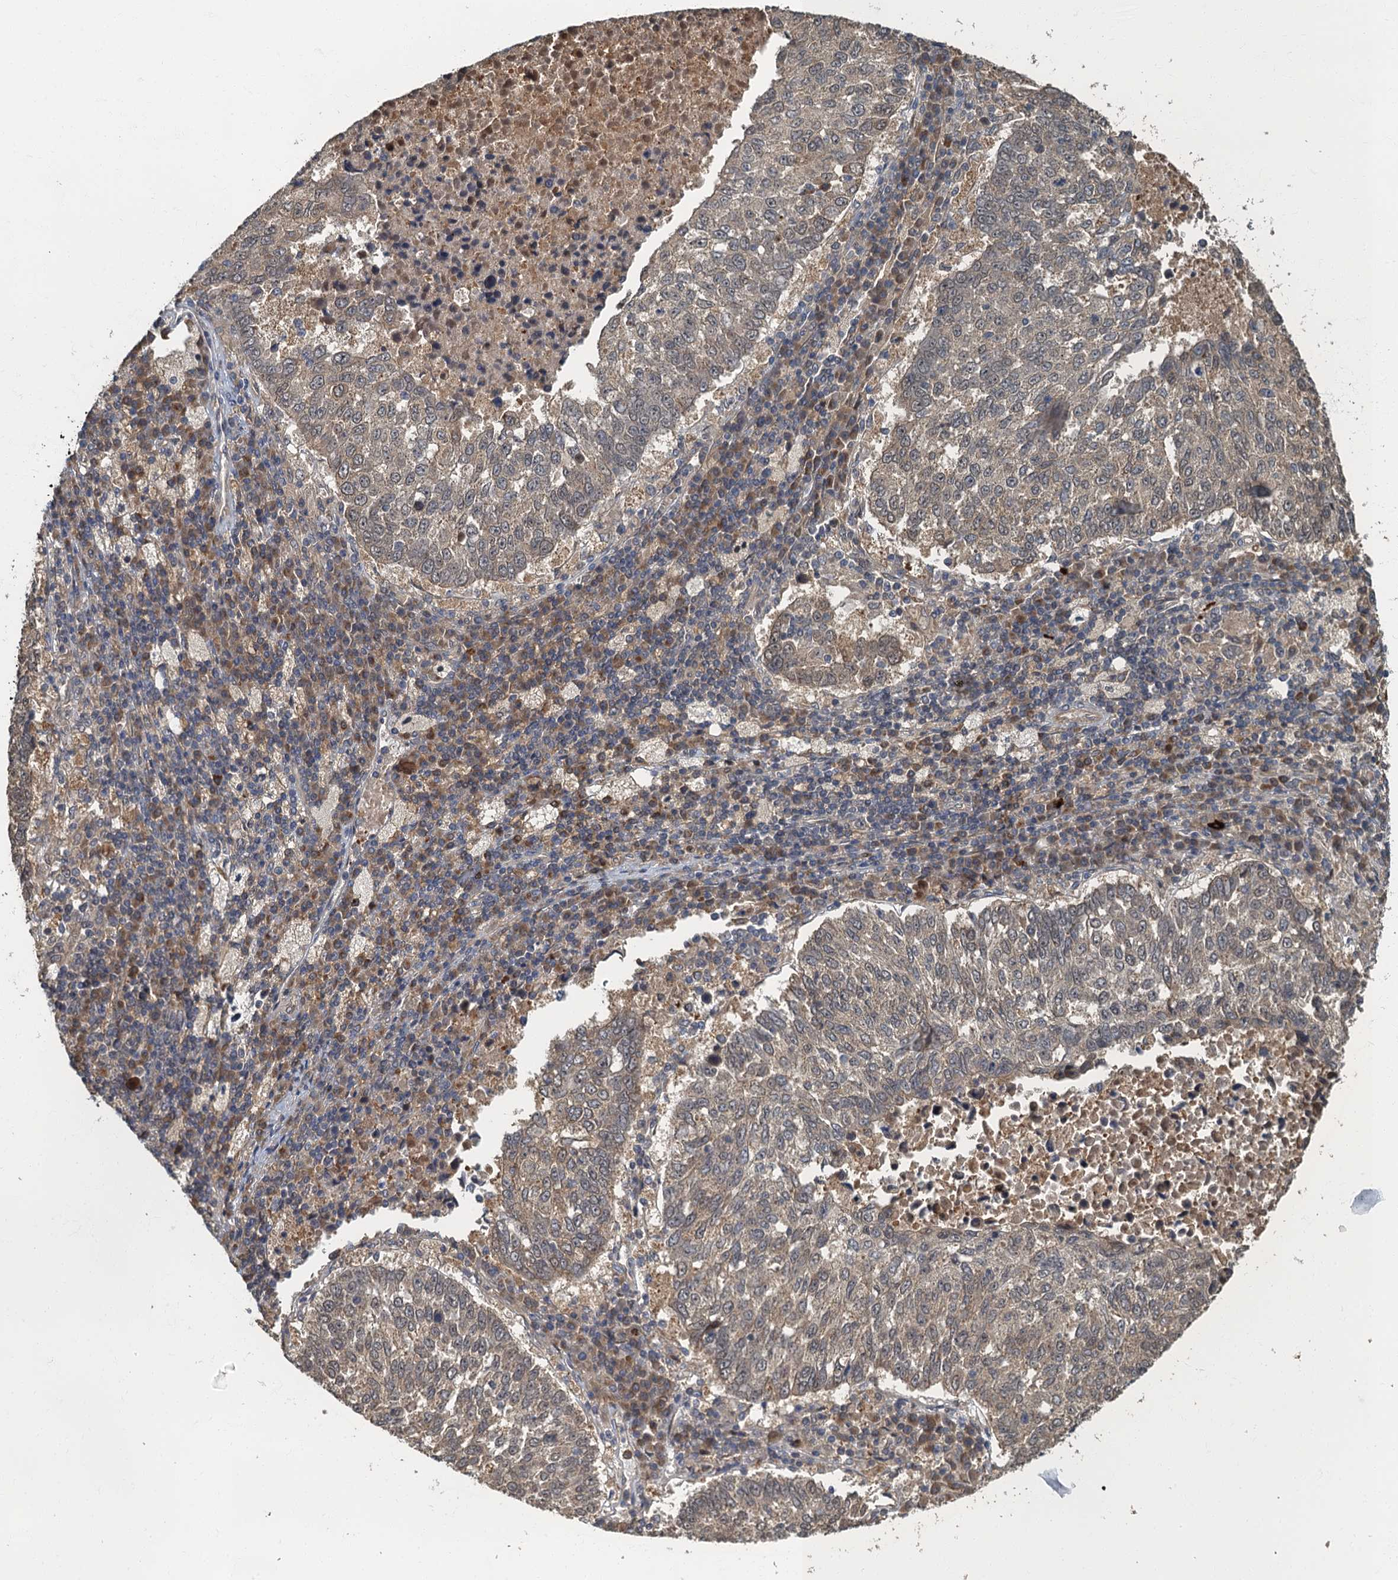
{"staining": {"intensity": "weak", "quantity": ">75%", "location": "cytoplasmic/membranous"}, "tissue": "lung cancer", "cell_type": "Tumor cells", "image_type": "cancer", "snomed": [{"axis": "morphology", "description": "Squamous cell carcinoma, NOS"}, {"axis": "topography", "description": "Lung"}], "caption": "Protein analysis of squamous cell carcinoma (lung) tissue shows weak cytoplasmic/membranous staining in approximately >75% of tumor cells. Using DAB (3,3'-diaminobenzidine) (brown) and hematoxylin (blue) stains, captured at high magnification using brightfield microscopy.", "gene": "TBCK", "patient": {"sex": "male", "age": 73}}